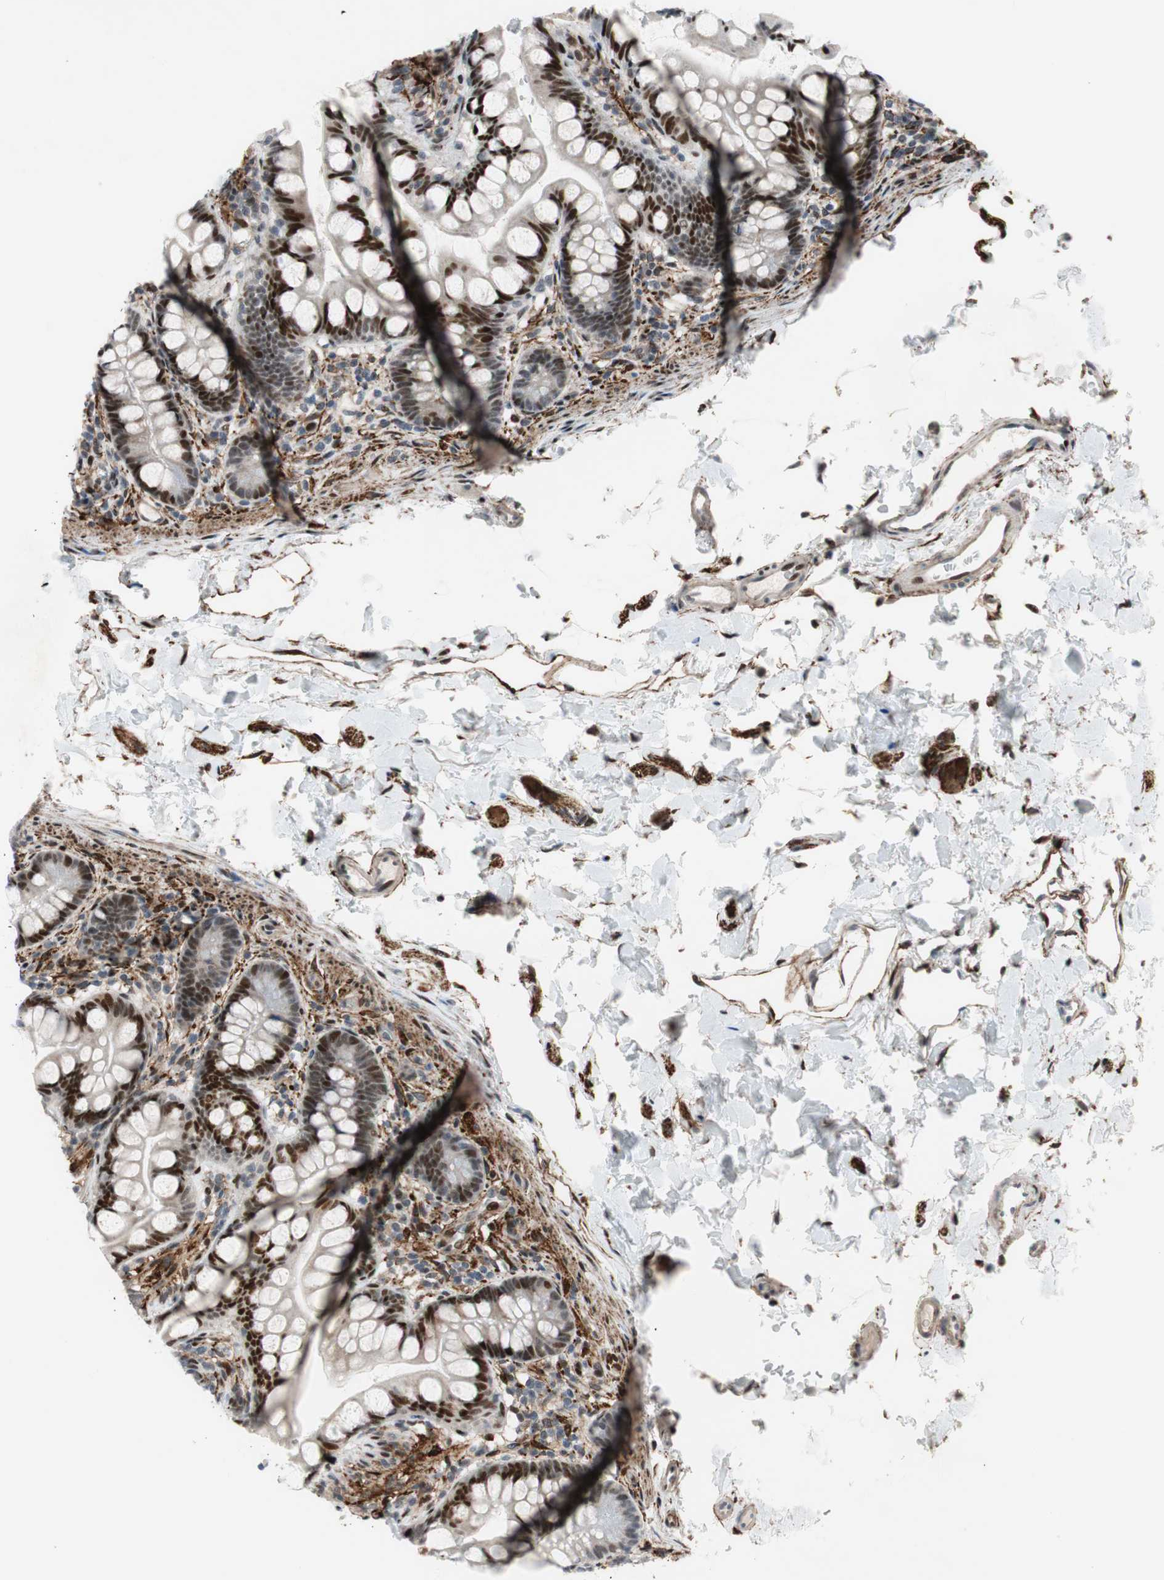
{"staining": {"intensity": "moderate", "quantity": "25%-75%", "location": "nuclear"}, "tissue": "small intestine", "cell_type": "Glandular cells", "image_type": "normal", "snomed": [{"axis": "morphology", "description": "Normal tissue, NOS"}, {"axis": "topography", "description": "Small intestine"}], "caption": "Immunohistochemical staining of unremarkable human small intestine exhibits 25%-75% levels of moderate nuclear protein expression in approximately 25%-75% of glandular cells.", "gene": "FBXO44", "patient": {"sex": "female", "age": 58}}